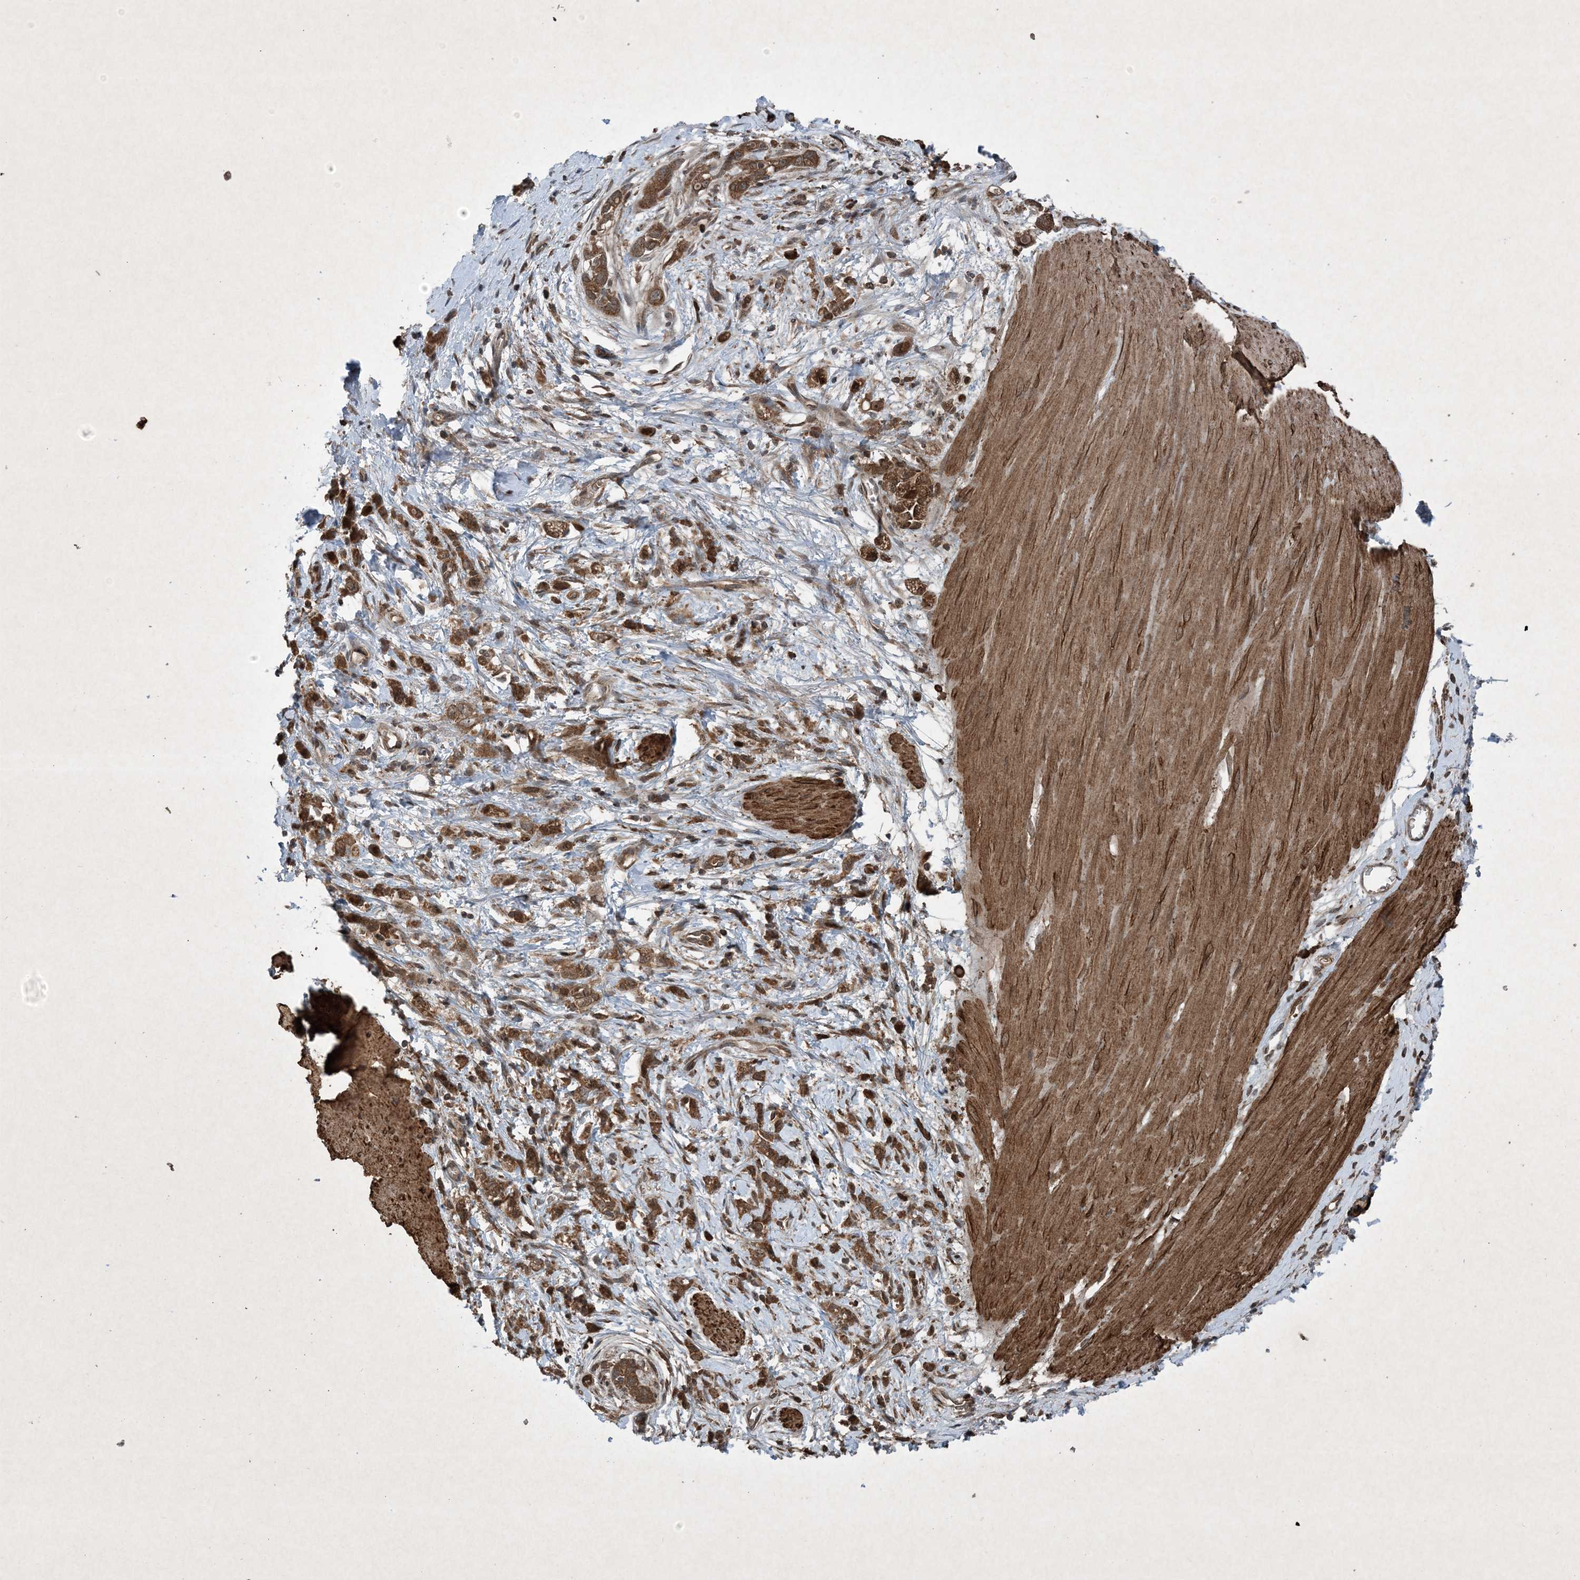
{"staining": {"intensity": "moderate", "quantity": ">75%", "location": "cytoplasmic/membranous"}, "tissue": "stomach cancer", "cell_type": "Tumor cells", "image_type": "cancer", "snomed": [{"axis": "morphology", "description": "Adenocarcinoma, NOS"}, {"axis": "topography", "description": "Stomach"}], "caption": "This photomicrograph reveals immunohistochemistry staining of stomach adenocarcinoma, with medium moderate cytoplasmic/membranous expression in about >75% of tumor cells.", "gene": "GNG5", "patient": {"sex": "female", "age": 76}}